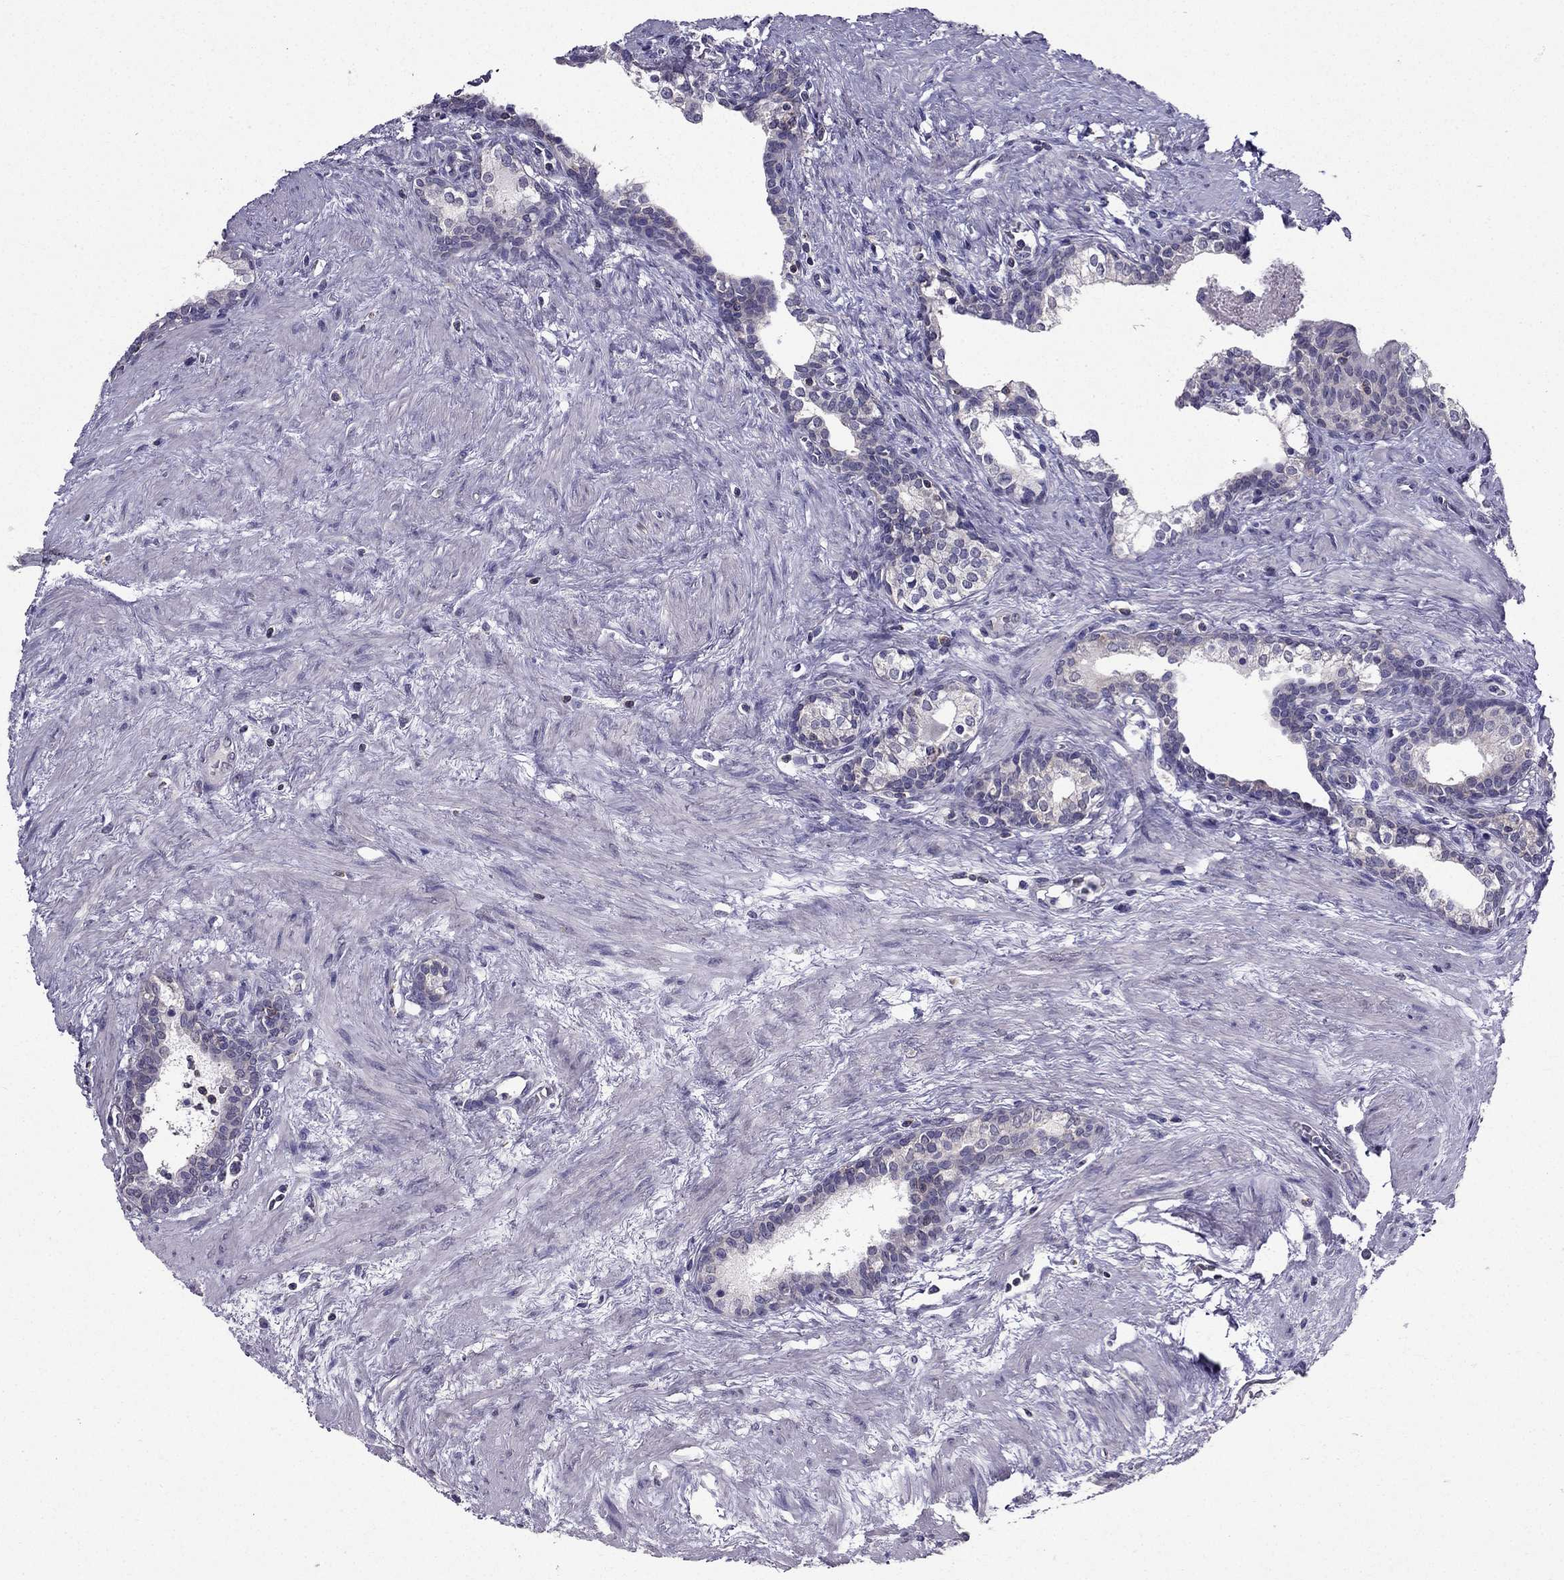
{"staining": {"intensity": "negative", "quantity": "none", "location": "none"}, "tissue": "prostate cancer", "cell_type": "Tumor cells", "image_type": "cancer", "snomed": [{"axis": "morphology", "description": "Adenocarcinoma, NOS"}, {"axis": "morphology", "description": "Adenocarcinoma, High grade"}, {"axis": "topography", "description": "Prostate"}], "caption": "A photomicrograph of human adenocarcinoma (high-grade) (prostate) is negative for staining in tumor cells.", "gene": "AAK1", "patient": {"sex": "male", "age": 61}}